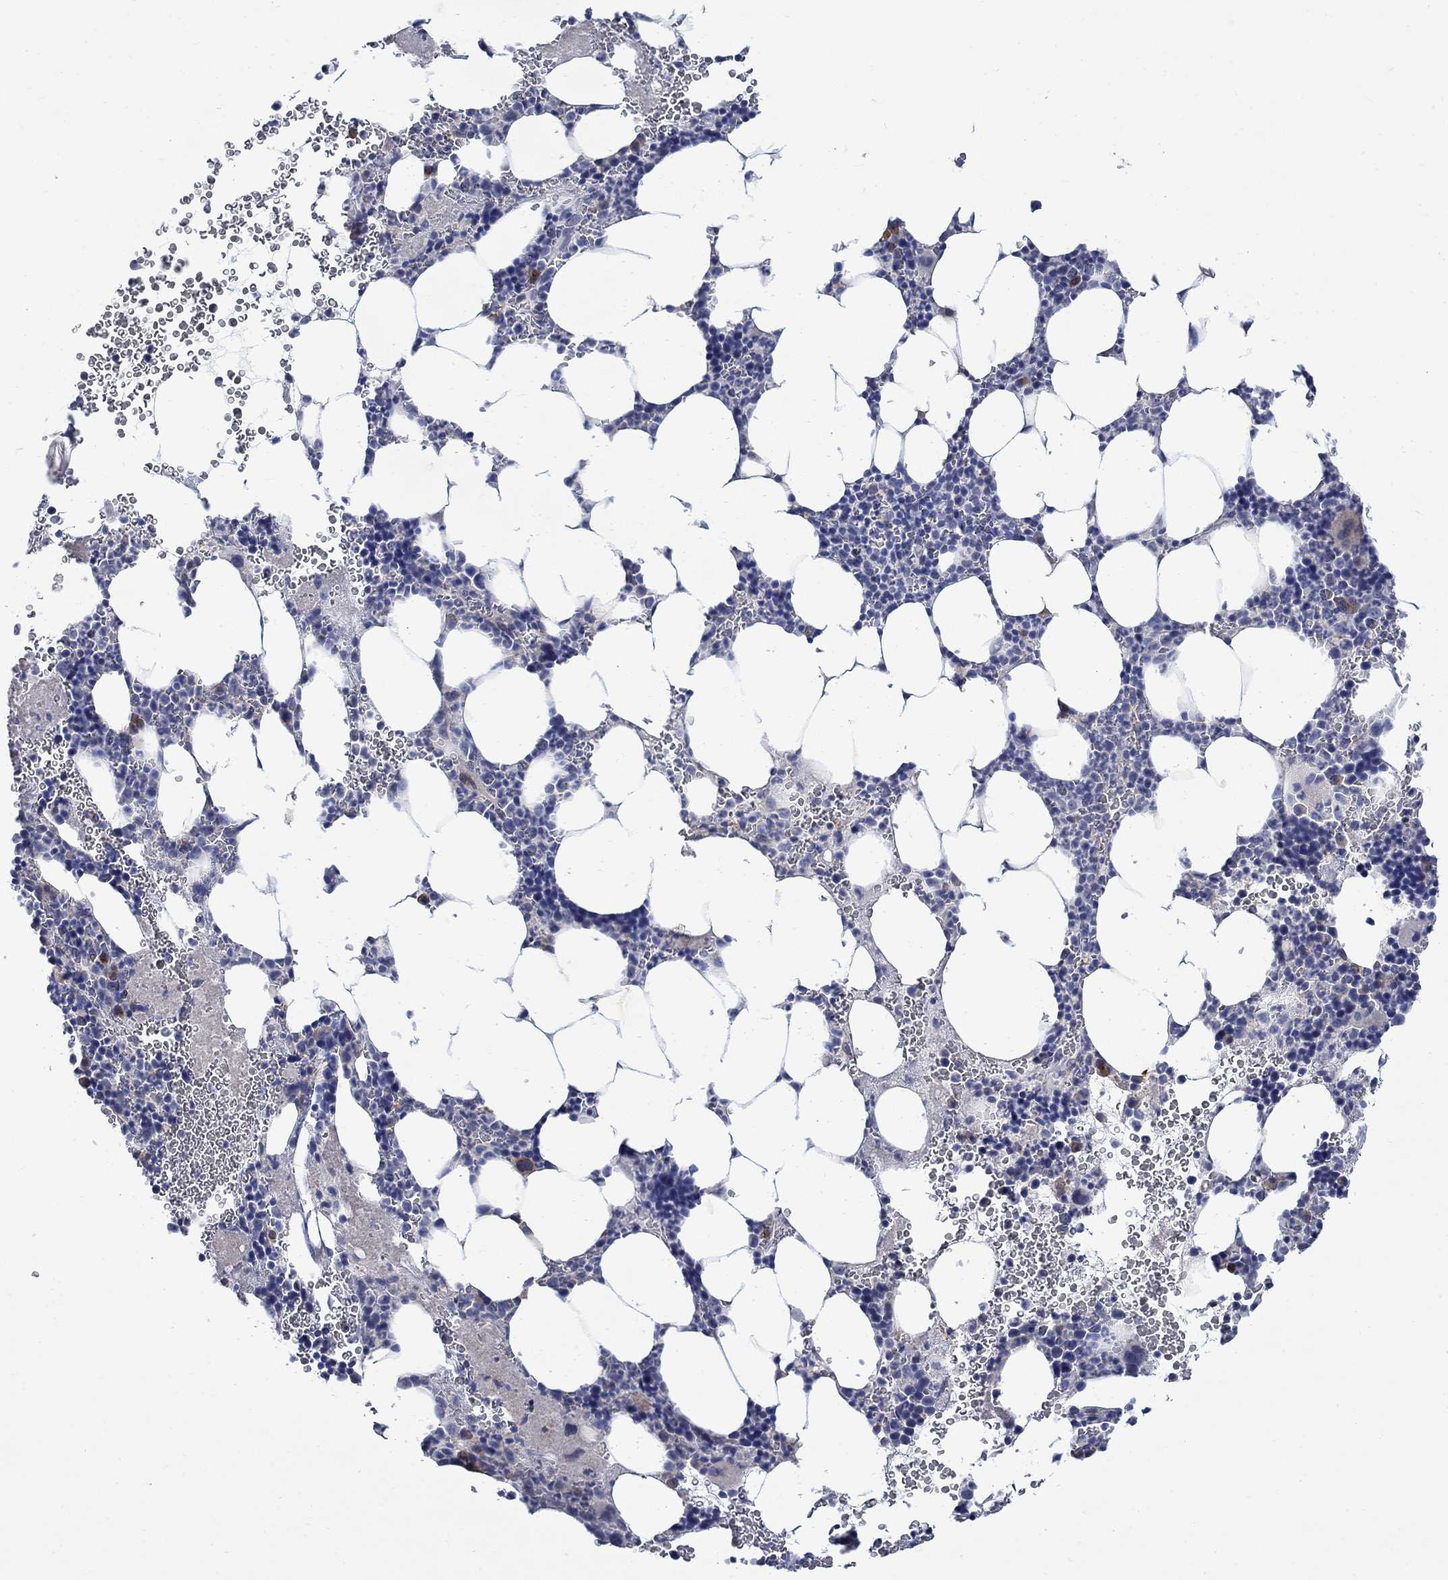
{"staining": {"intensity": "negative", "quantity": "none", "location": "none"}, "tissue": "bone marrow", "cell_type": "Hematopoietic cells", "image_type": "normal", "snomed": [{"axis": "morphology", "description": "Normal tissue, NOS"}, {"axis": "topography", "description": "Bone marrow"}], "caption": "IHC histopathology image of unremarkable human bone marrow stained for a protein (brown), which shows no expression in hematopoietic cells. (DAB immunohistochemistry (IHC), high magnification).", "gene": "DLK1", "patient": {"sex": "male", "age": 44}}